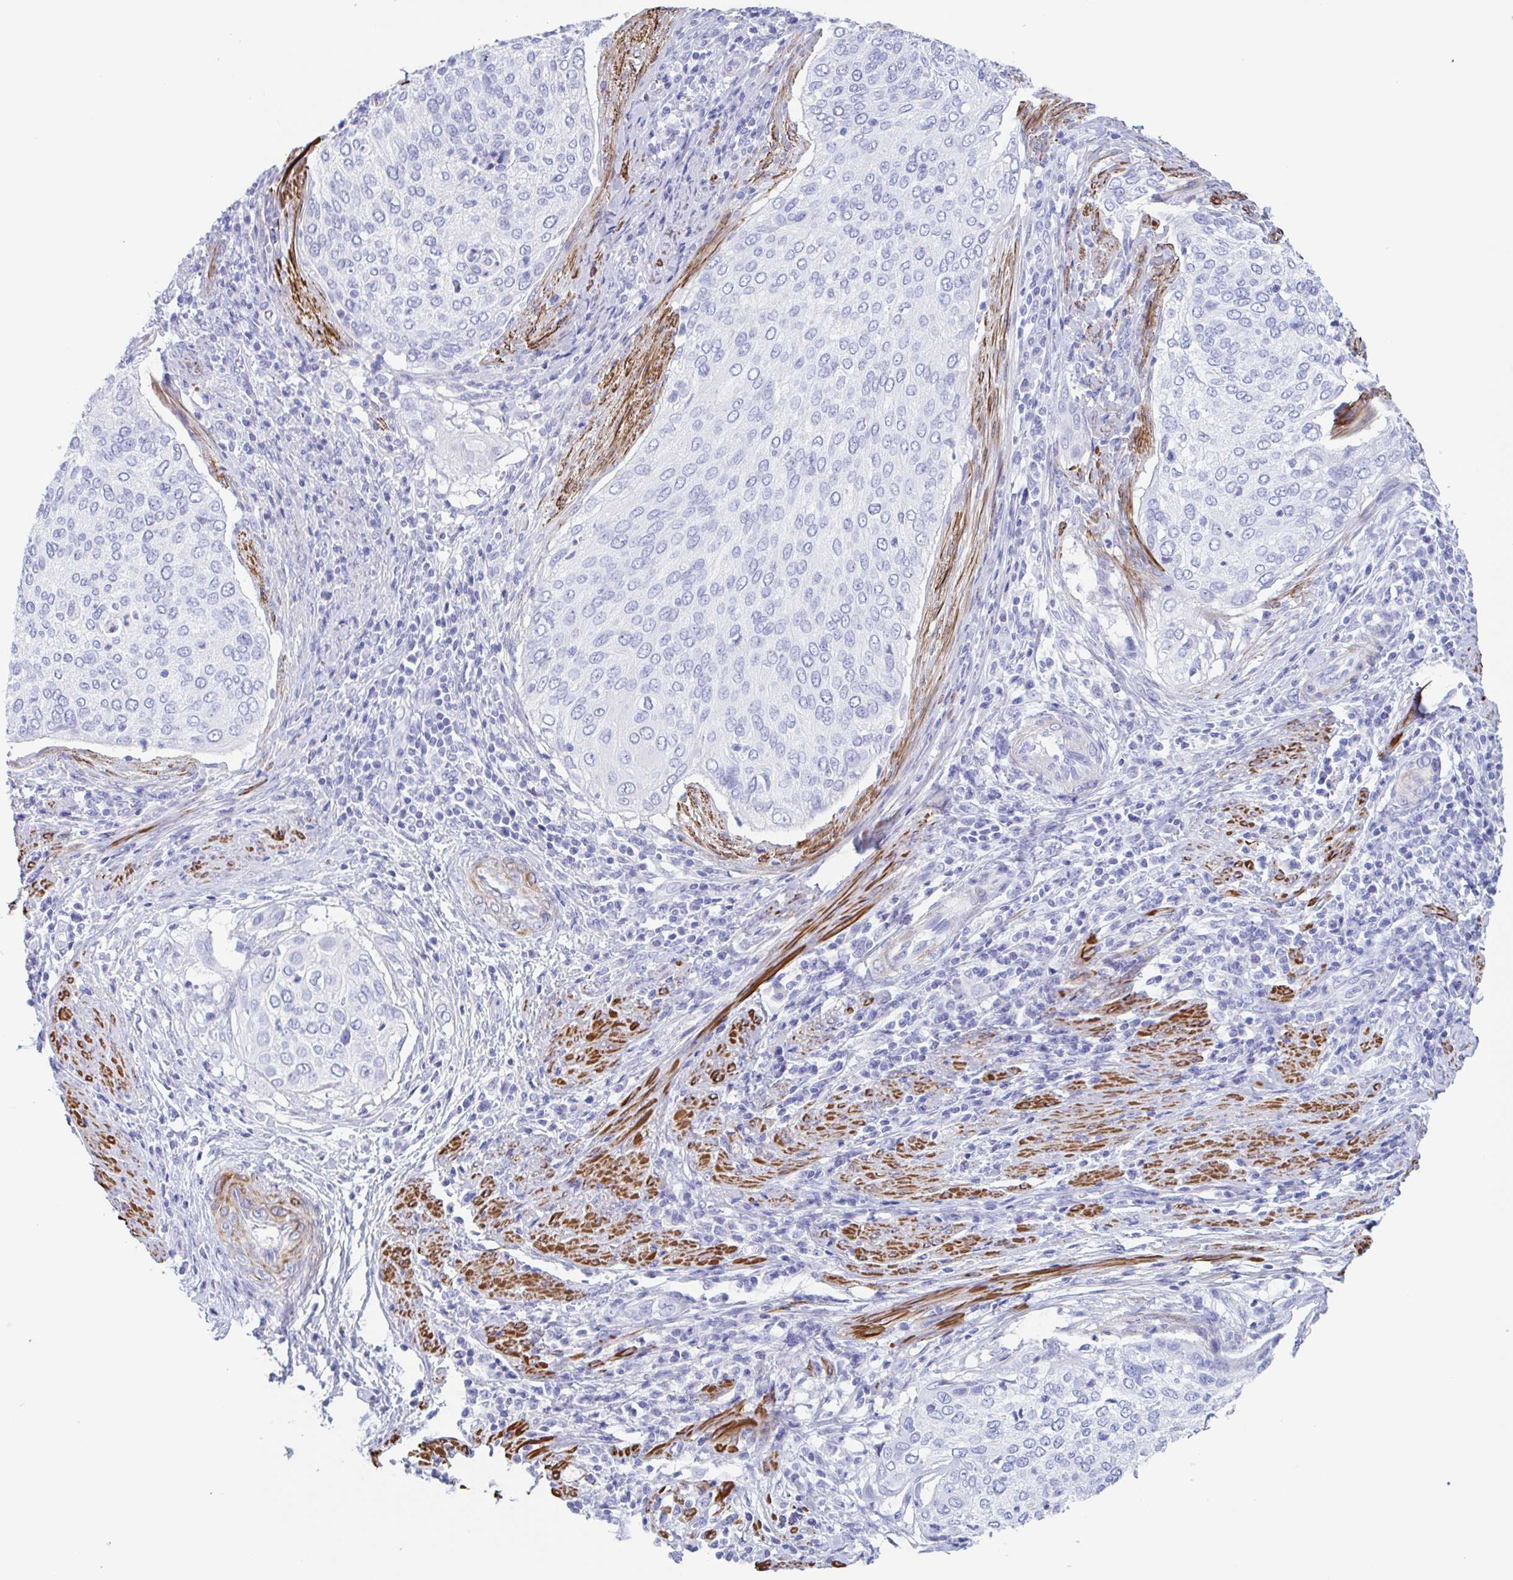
{"staining": {"intensity": "negative", "quantity": "none", "location": "none"}, "tissue": "cervical cancer", "cell_type": "Tumor cells", "image_type": "cancer", "snomed": [{"axis": "morphology", "description": "Squamous cell carcinoma, NOS"}, {"axis": "topography", "description": "Cervix"}], "caption": "Tumor cells show no significant positivity in cervical cancer.", "gene": "TAS2R41", "patient": {"sex": "female", "age": 38}}